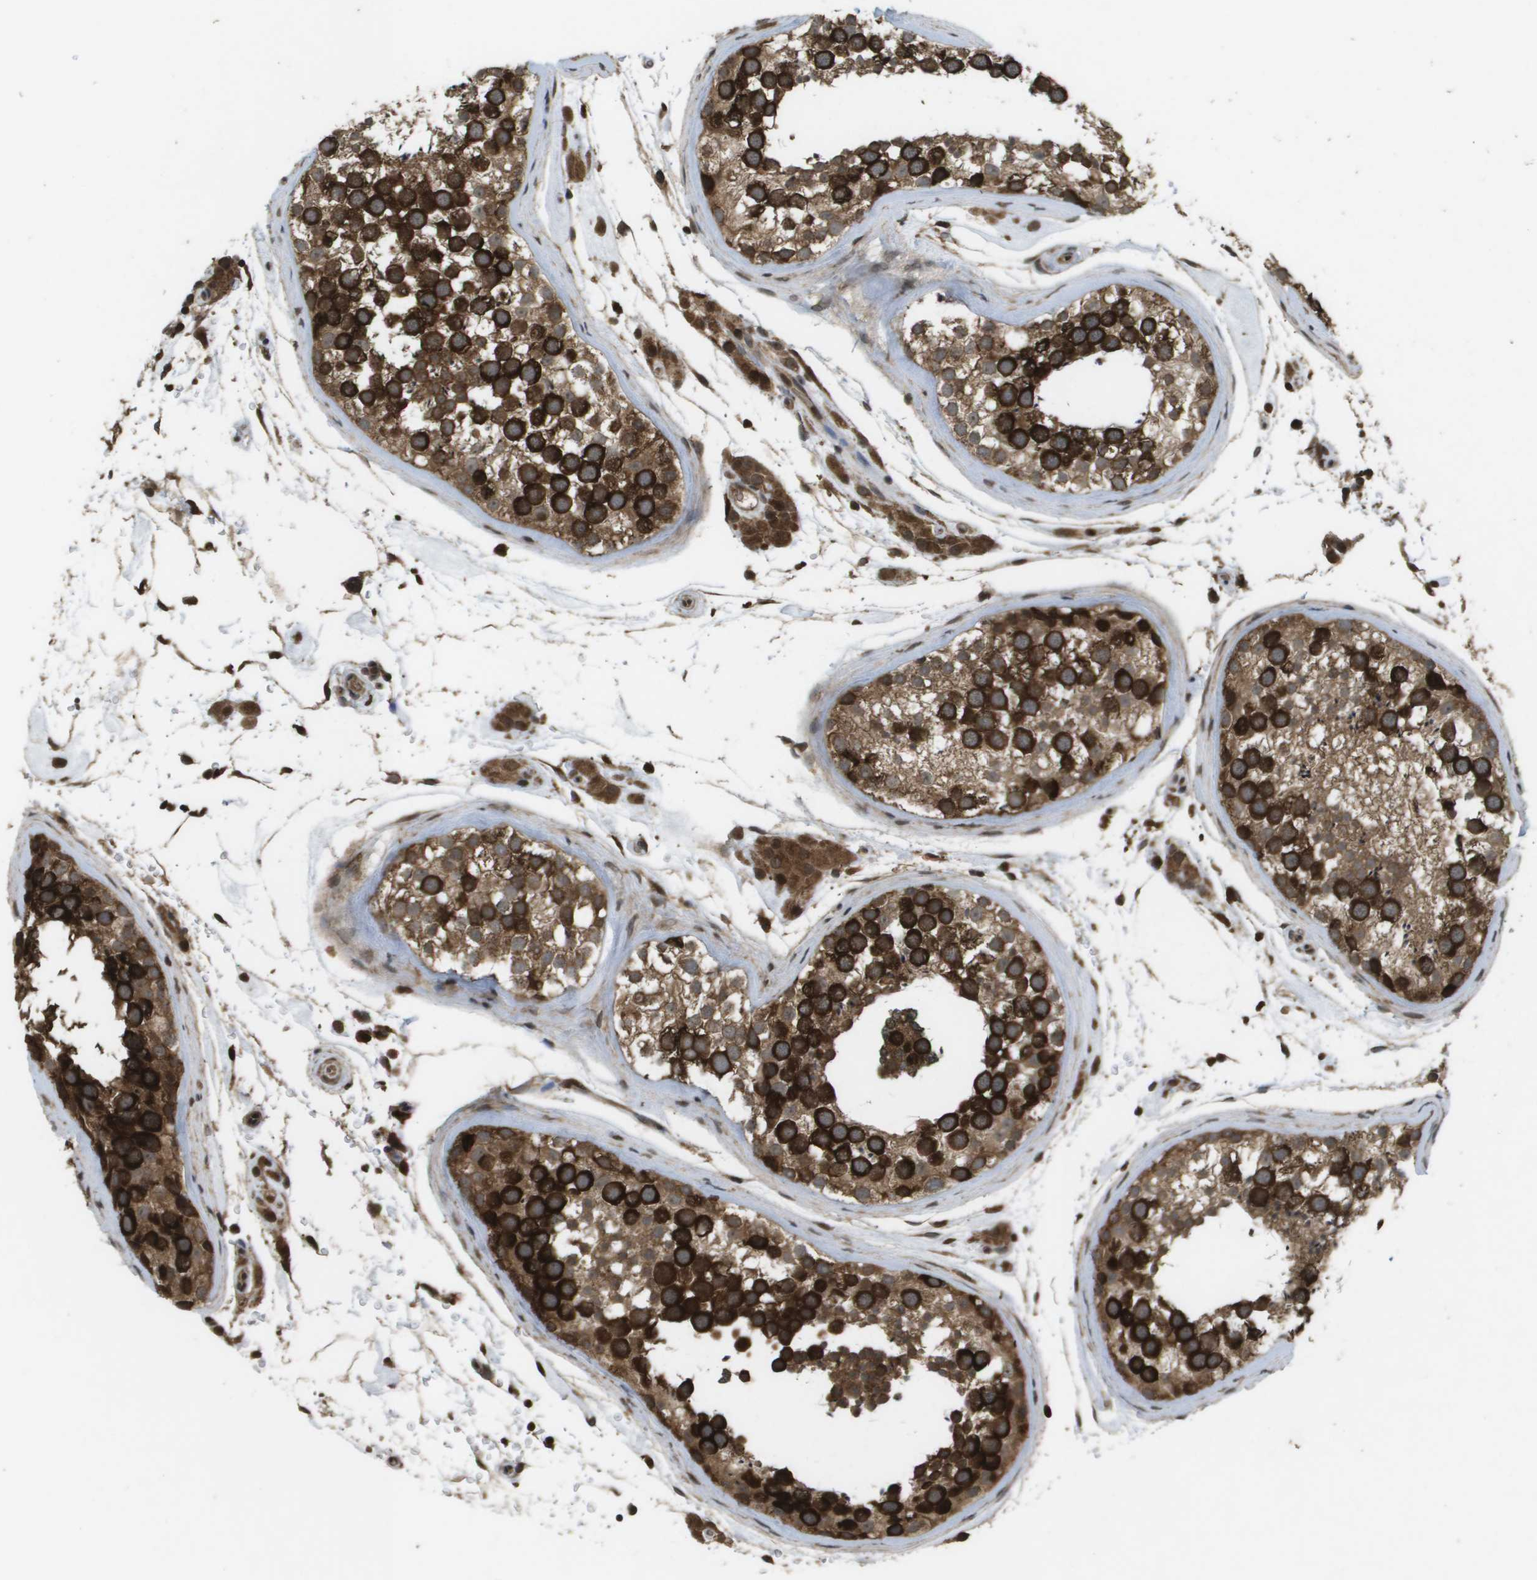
{"staining": {"intensity": "strong", "quantity": ">75%", "location": "cytoplasmic/membranous"}, "tissue": "testis", "cell_type": "Cells in seminiferous ducts", "image_type": "normal", "snomed": [{"axis": "morphology", "description": "Normal tissue, NOS"}, {"axis": "topography", "description": "Testis"}], "caption": "Cells in seminiferous ducts demonstrate high levels of strong cytoplasmic/membranous staining in about >75% of cells in normal testis. (Stains: DAB in brown, nuclei in blue, Microscopy: brightfield microscopy at high magnification).", "gene": "KIF11", "patient": {"sex": "male", "age": 46}}